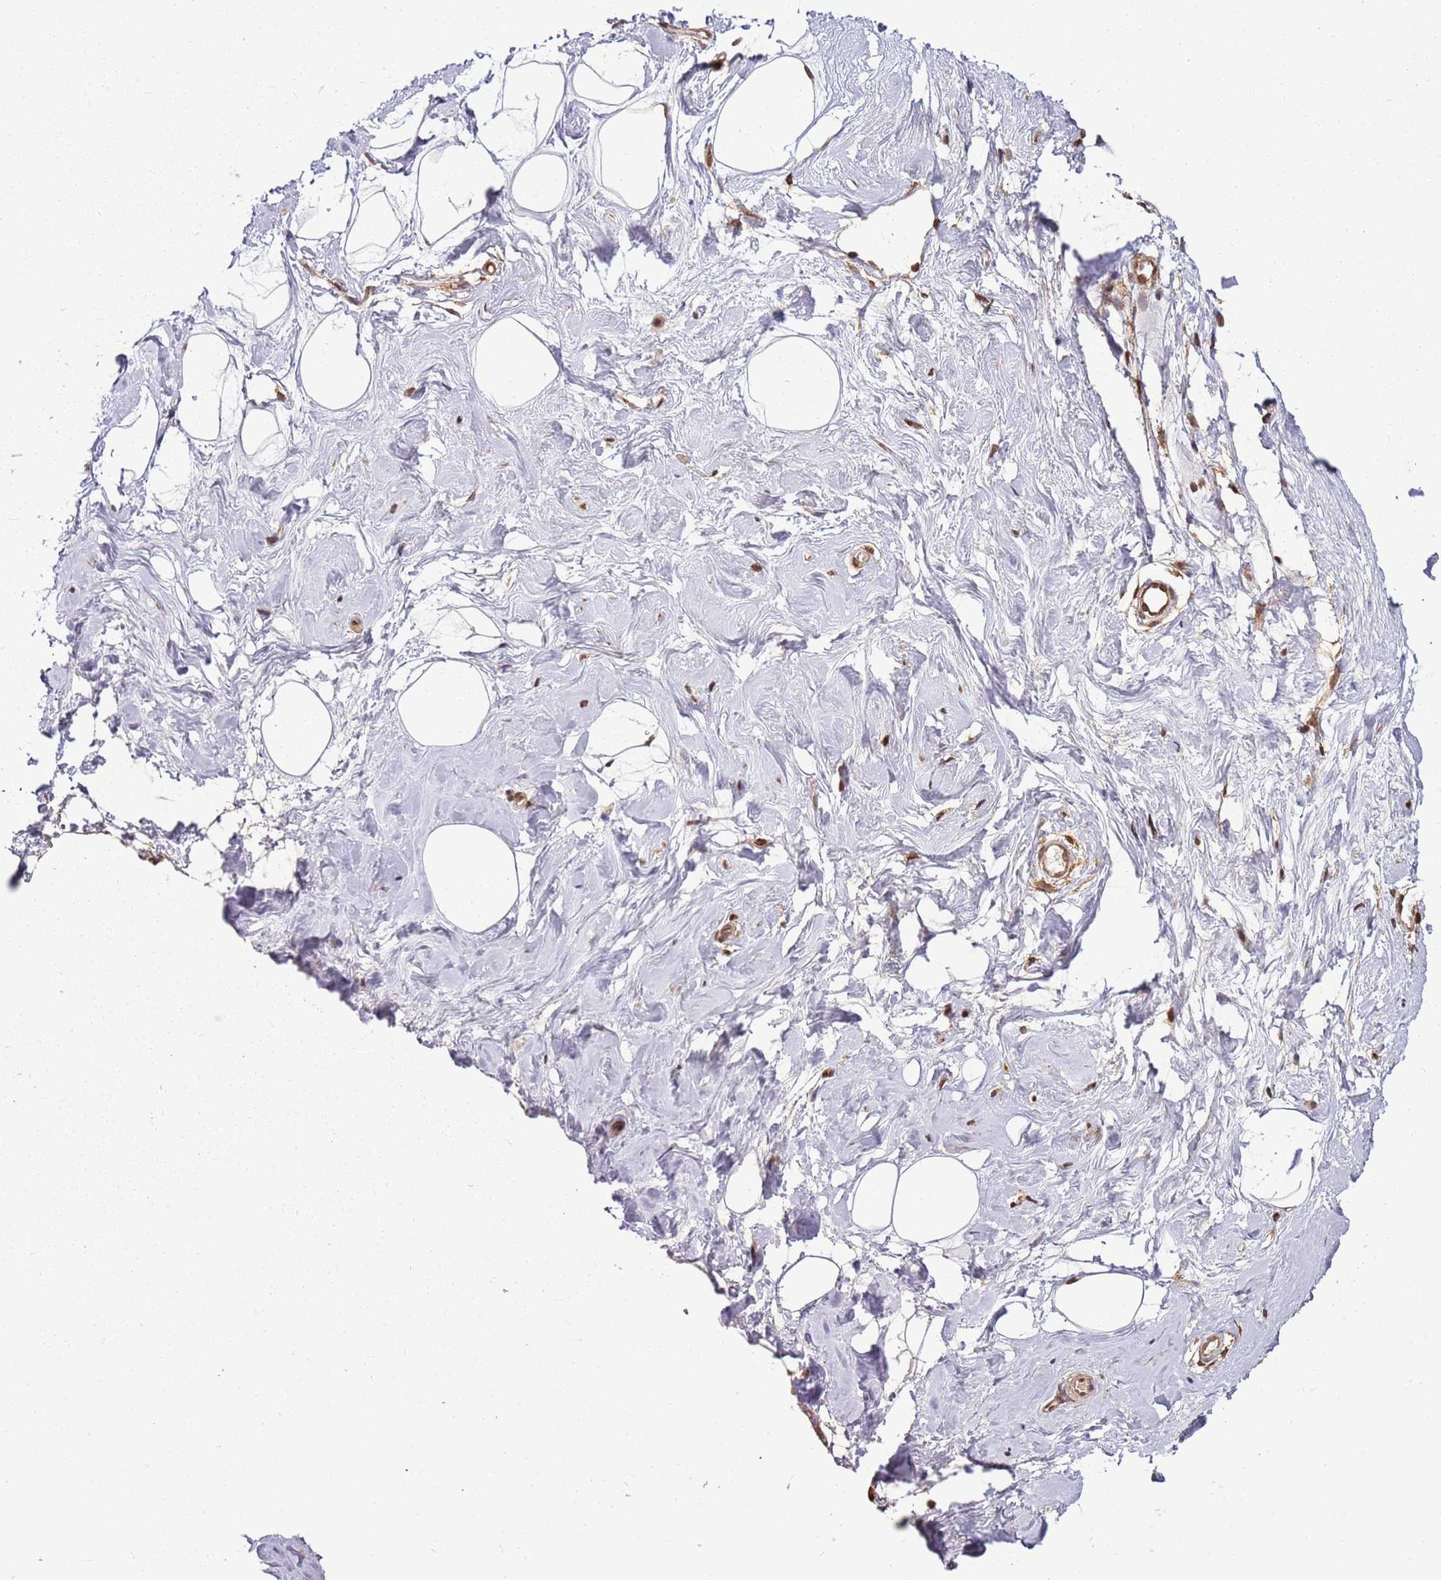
{"staining": {"intensity": "moderate", "quantity": ">75%", "location": "nuclear"}, "tissue": "breast", "cell_type": "Adipocytes", "image_type": "normal", "snomed": [{"axis": "morphology", "description": "Normal tissue, NOS"}, {"axis": "morphology", "description": "Adenoma, NOS"}, {"axis": "topography", "description": "Breast"}], "caption": "Immunohistochemical staining of unremarkable breast reveals moderate nuclear protein positivity in approximately >75% of adipocytes. The staining is performed using DAB brown chromogen to label protein expression. The nuclei are counter-stained blue using hematoxylin.", "gene": "CEP170", "patient": {"sex": "female", "age": 23}}